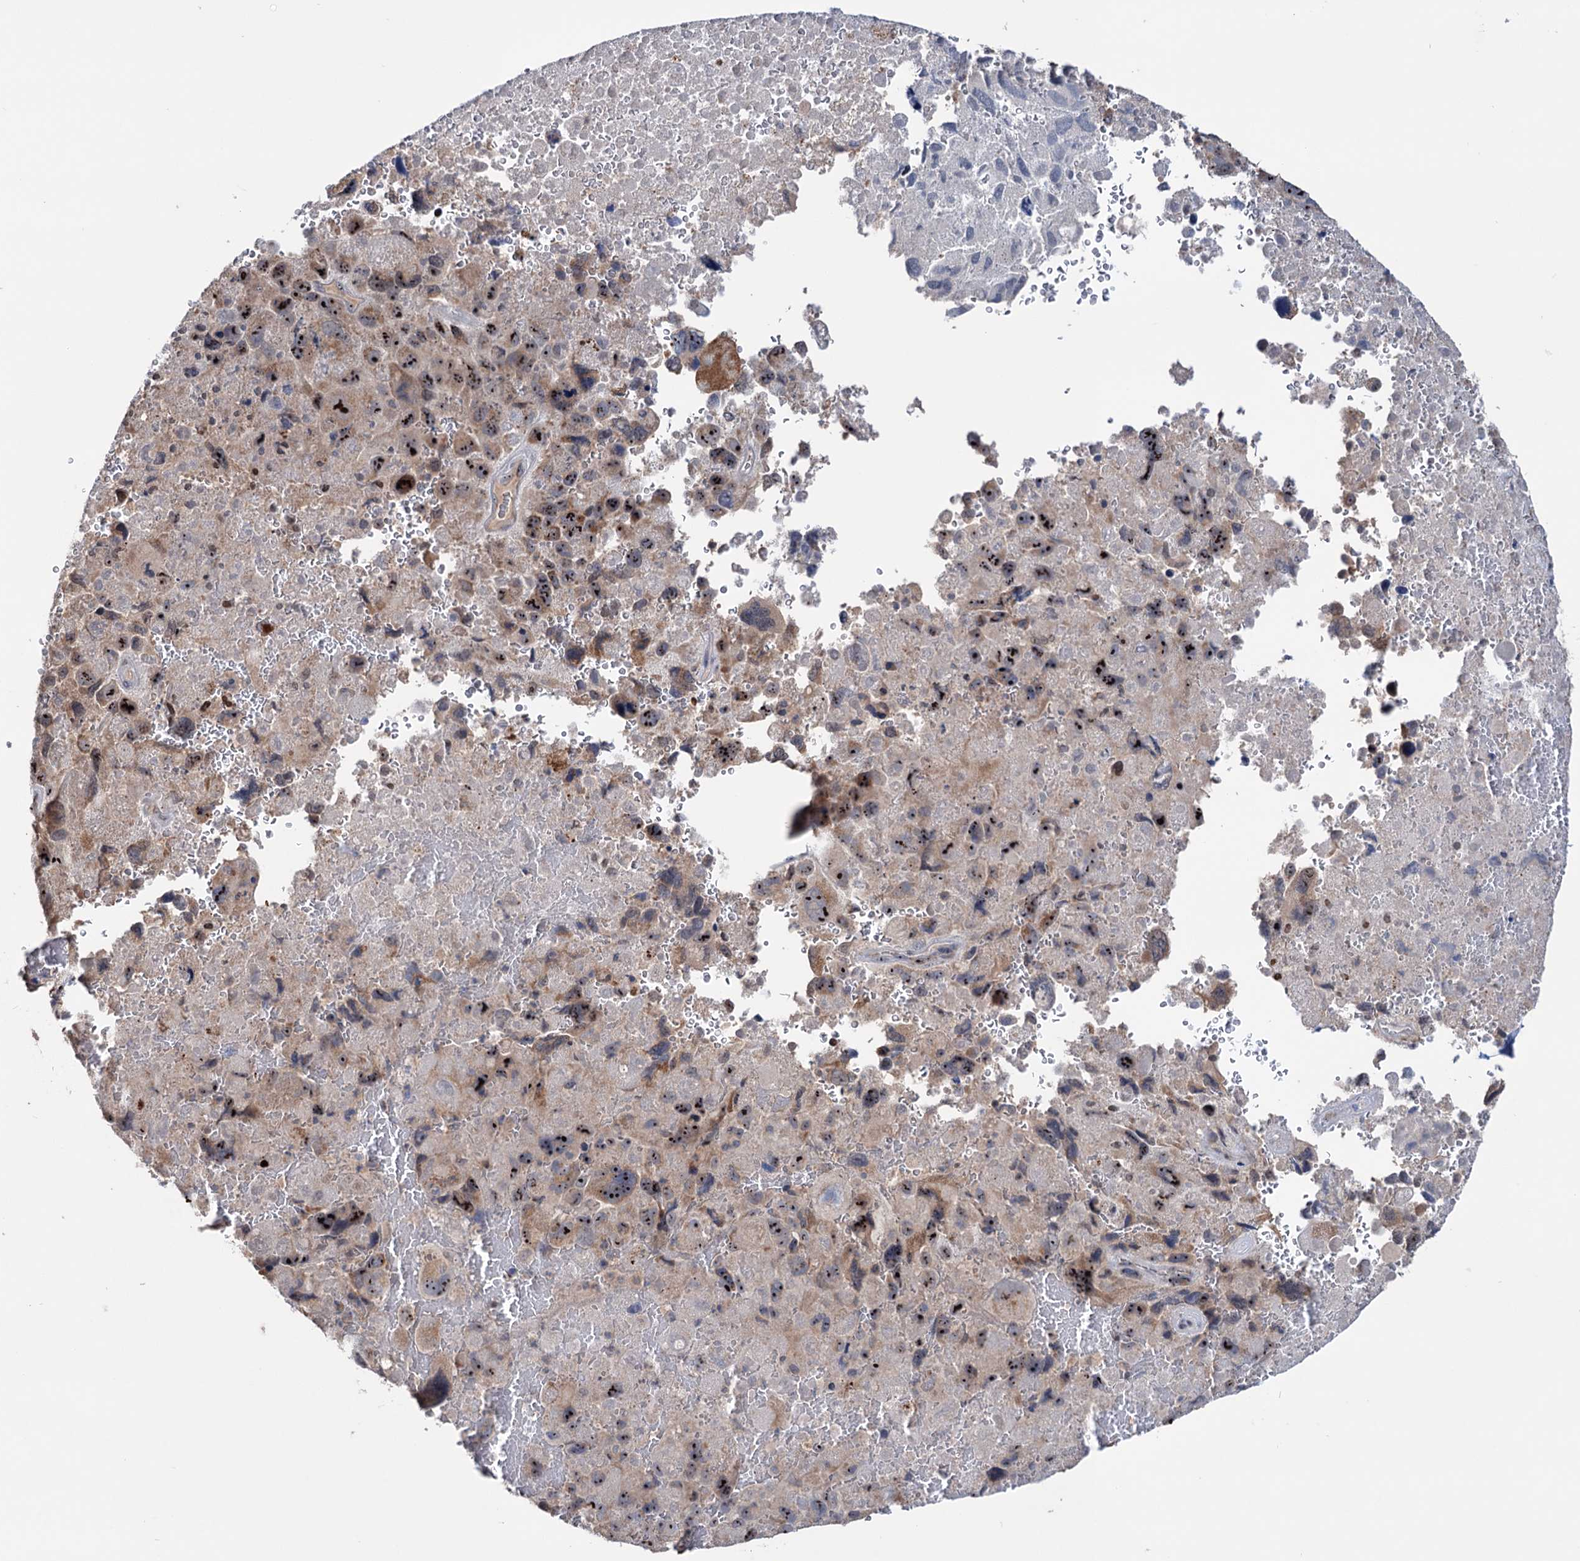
{"staining": {"intensity": "strong", "quantity": "25%-75%", "location": "cytoplasmic/membranous,nuclear"}, "tissue": "melanoma", "cell_type": "Tumor cells", "image_type": "cancer", "snomed": [{"axis": "morphology", "description": "Malignant melanoma, Metastatic site"}, {"axis": "topography", "description": "Brain"}], "caption": "Malignant melanoma (metastatic site) stained with IHC exhibits strong cytoplasmic/membranous and nuclear staining in about 25%-75% of tumor cells.", "gene": "HTR3B", "patient": {"sex": "female", "age": 53}}